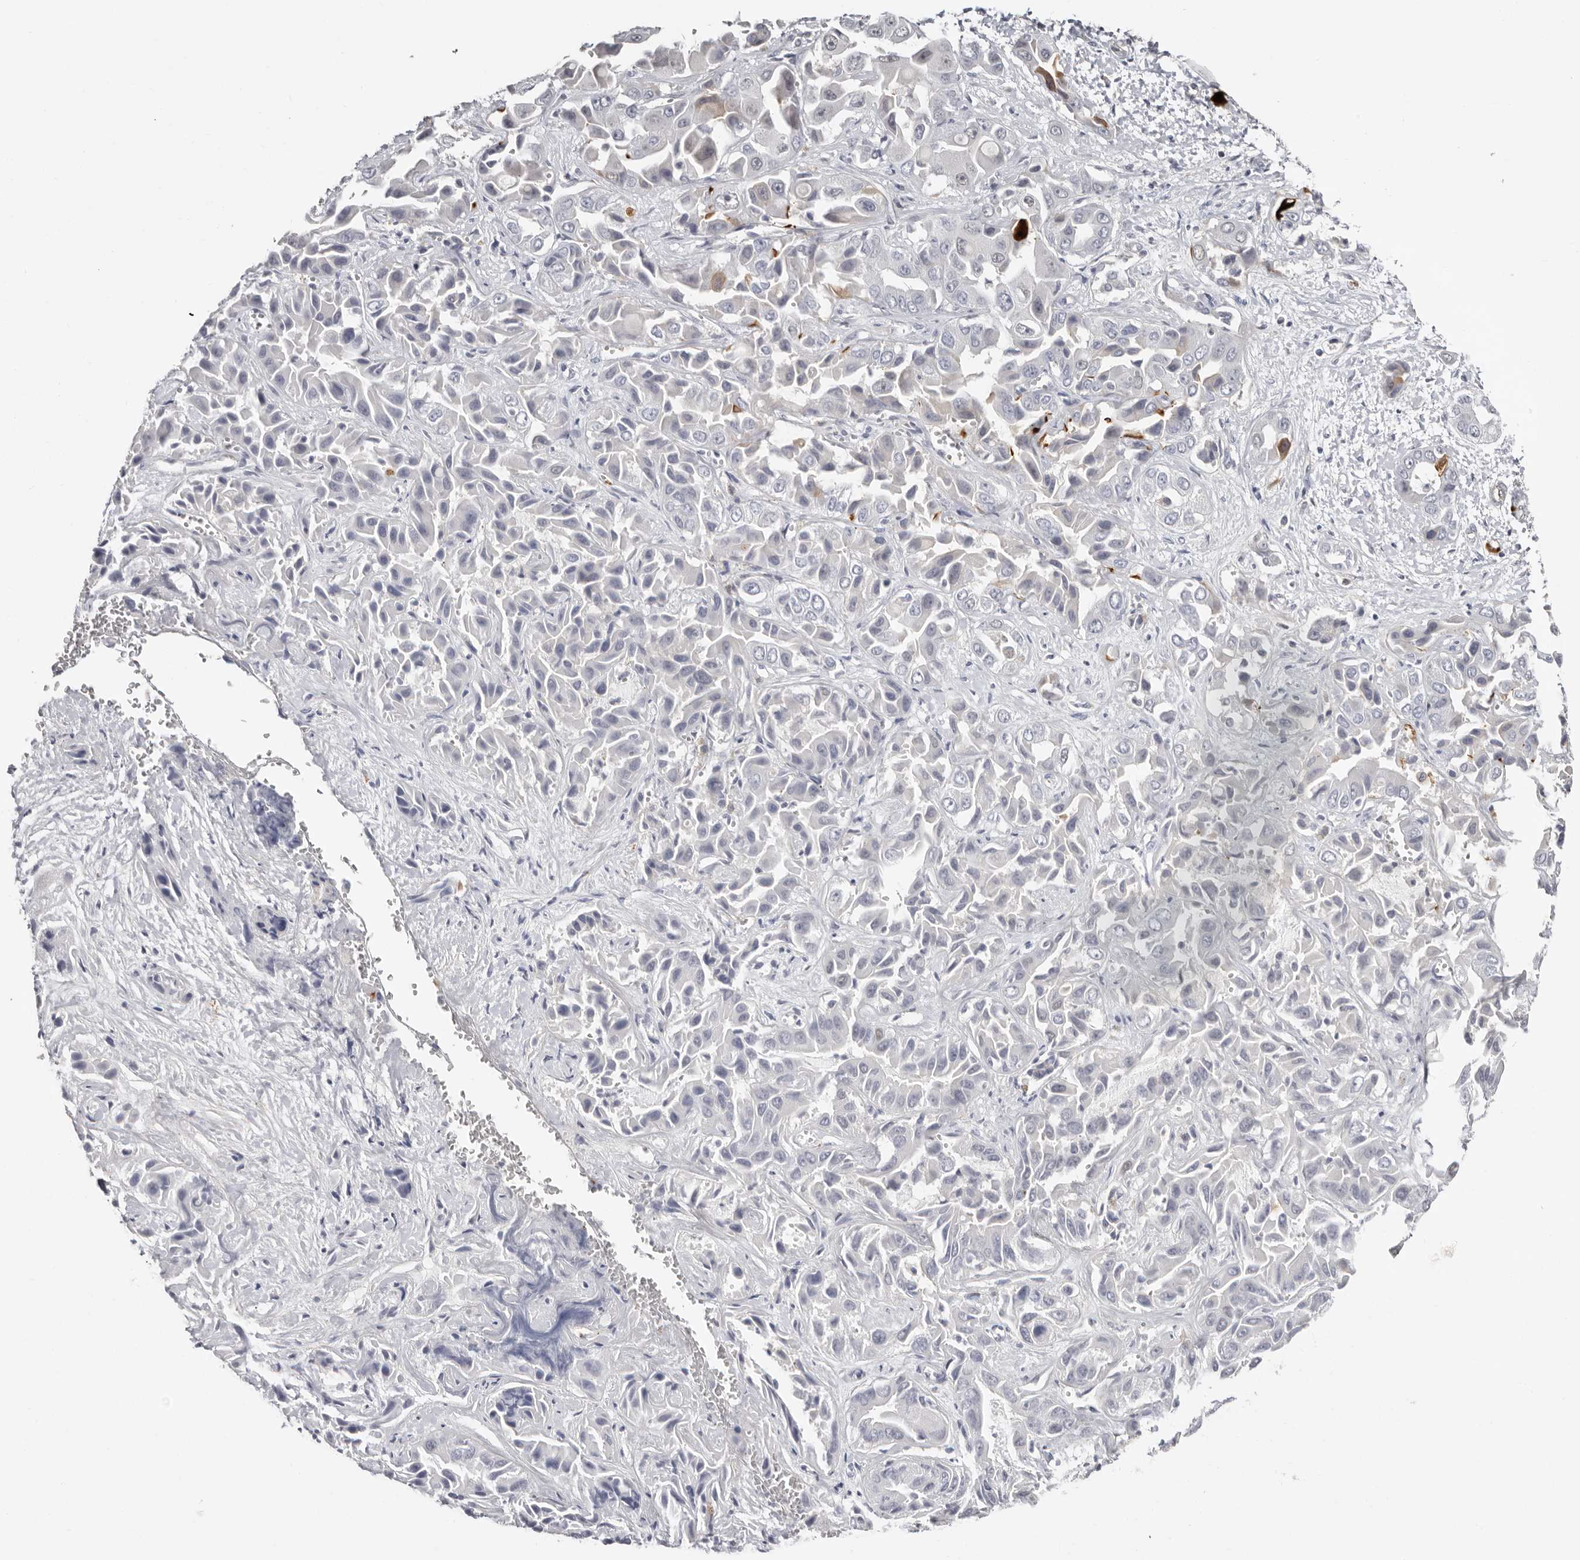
{"staining": {"intensity": "negative", "quantity": "none", "location": "none"}, "tissue": "liver cancer", "cell_type": "Tumor cells", "image_type": "cancer", "snomed": [{"axis": "morphology", "description": "Cholangiocarcinoma"}, {"axis": "topography", "description": "Liver"}], "caption": "Tumor cells are negative for protein expression in human liver cholangiocarcinoma.", "gene": "PKDCC", "patient": {"sex": "female", "age": 52}}